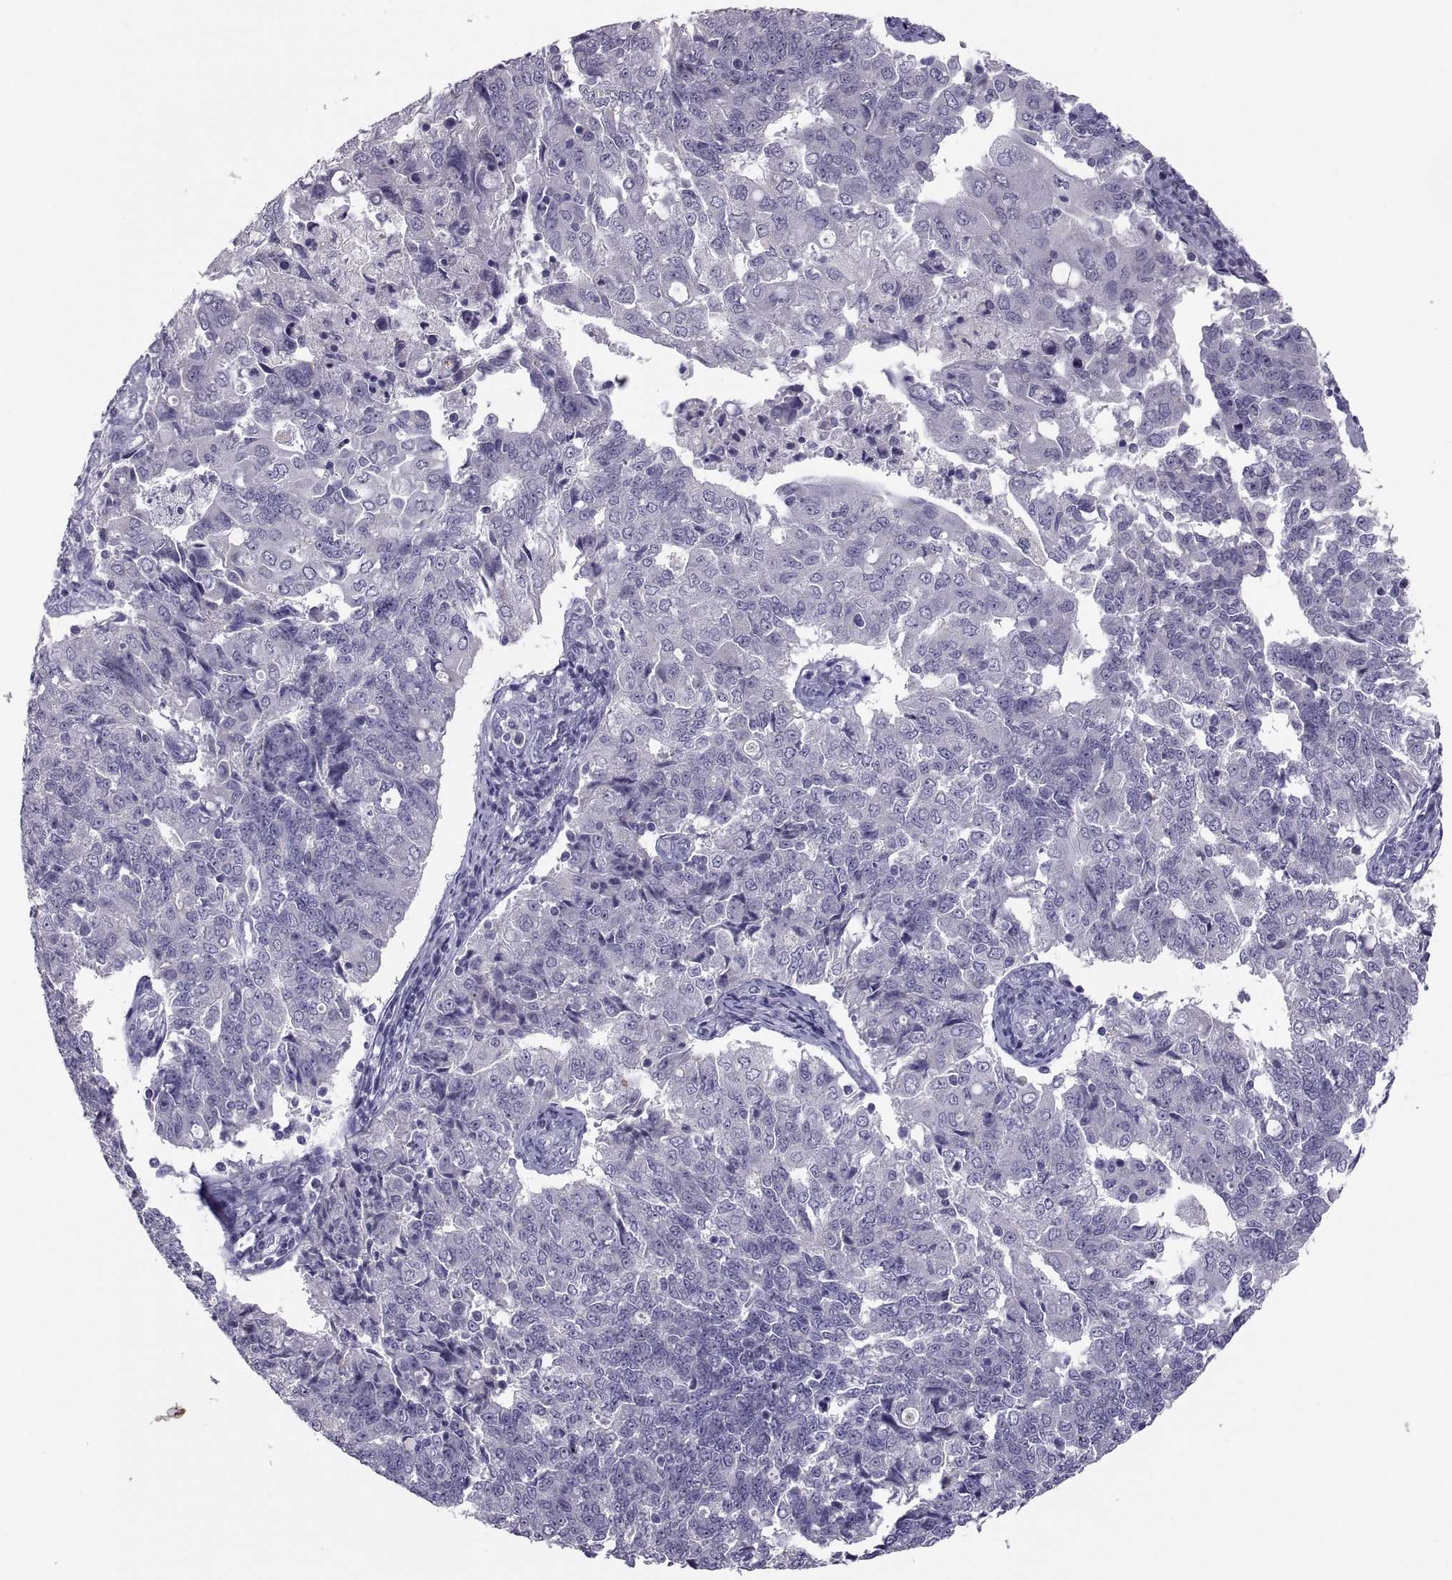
{"staining": {"intensity": "negative", "quantity": "none", "location": "none"}, "tissue": "endometrial cancer", "cell_type": "Tumor cells", "image_type": "cancer", "snomed": [{"axis": "morphology", "description": "Adenocarcinoma, NOS"}, {"axis": "topography", "description": "Endometrium"}], "caption": "Tumor cells are negative for brown protein staining in endometrial cancer (adenocarcinoma).", "gene": "IGSF1", "patient": {"sex": "female", "age": 43}}